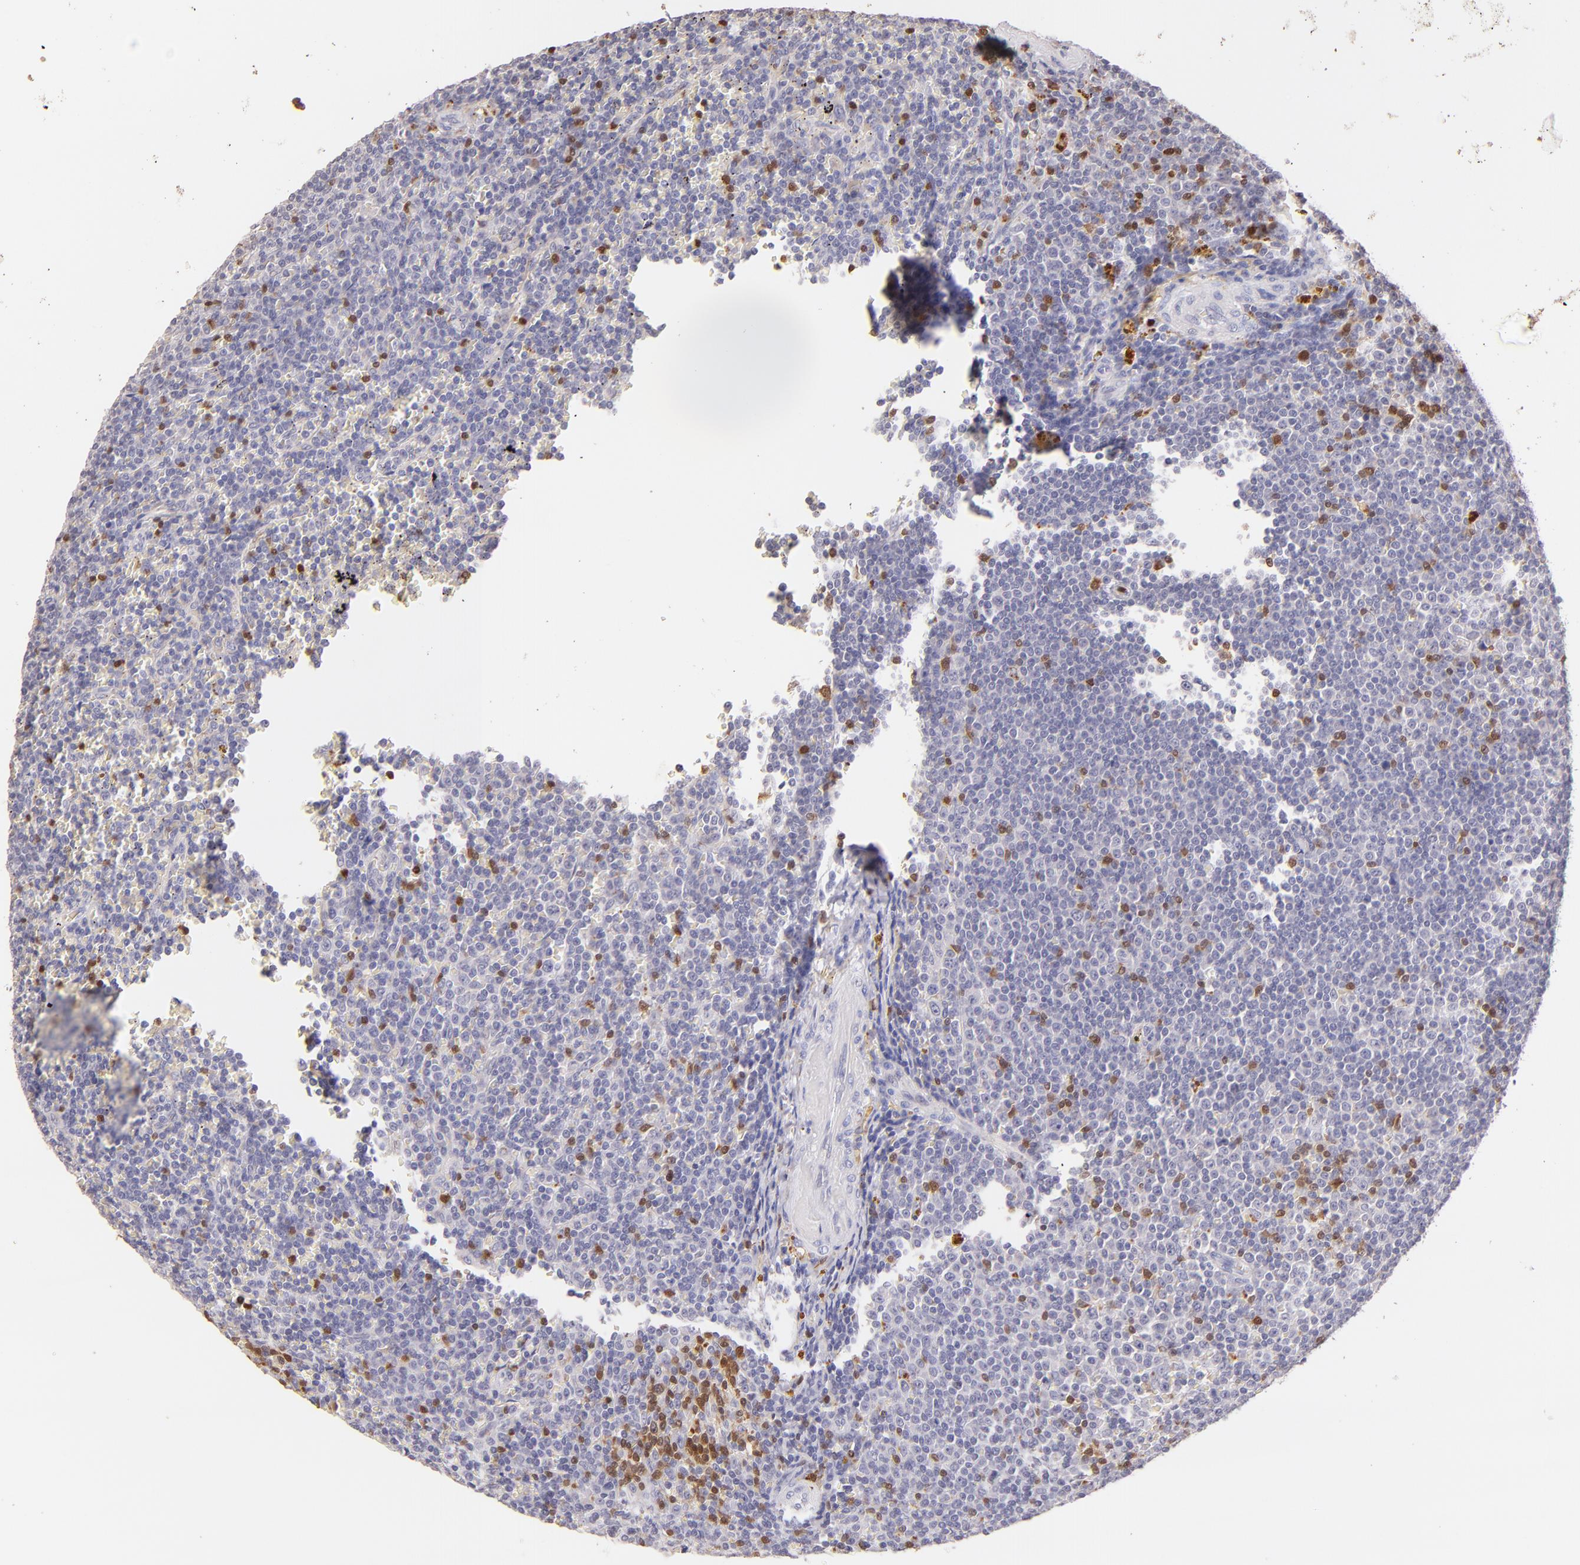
{"staining": {"intensity": "negative", "quantity": "none", "location": "none"}, "tissue": "lymphoma", "cell_type": "Tumor cells", "image_type": "cancer", "snomed": [{"axis": "morphology", "description": "Malignant lymphoma, non-Hodgkin's type, Low grade"}, {"axis": "topography", "description": "Spleen"}], "caption": "Immunohistochemical staining of malignant lymphoma, non-Hodgkin's type (low-grade) displays no significant positivity in tumor cells.", "gene": "ZAP70", "patient": {"sex": "male", "age": 80}}